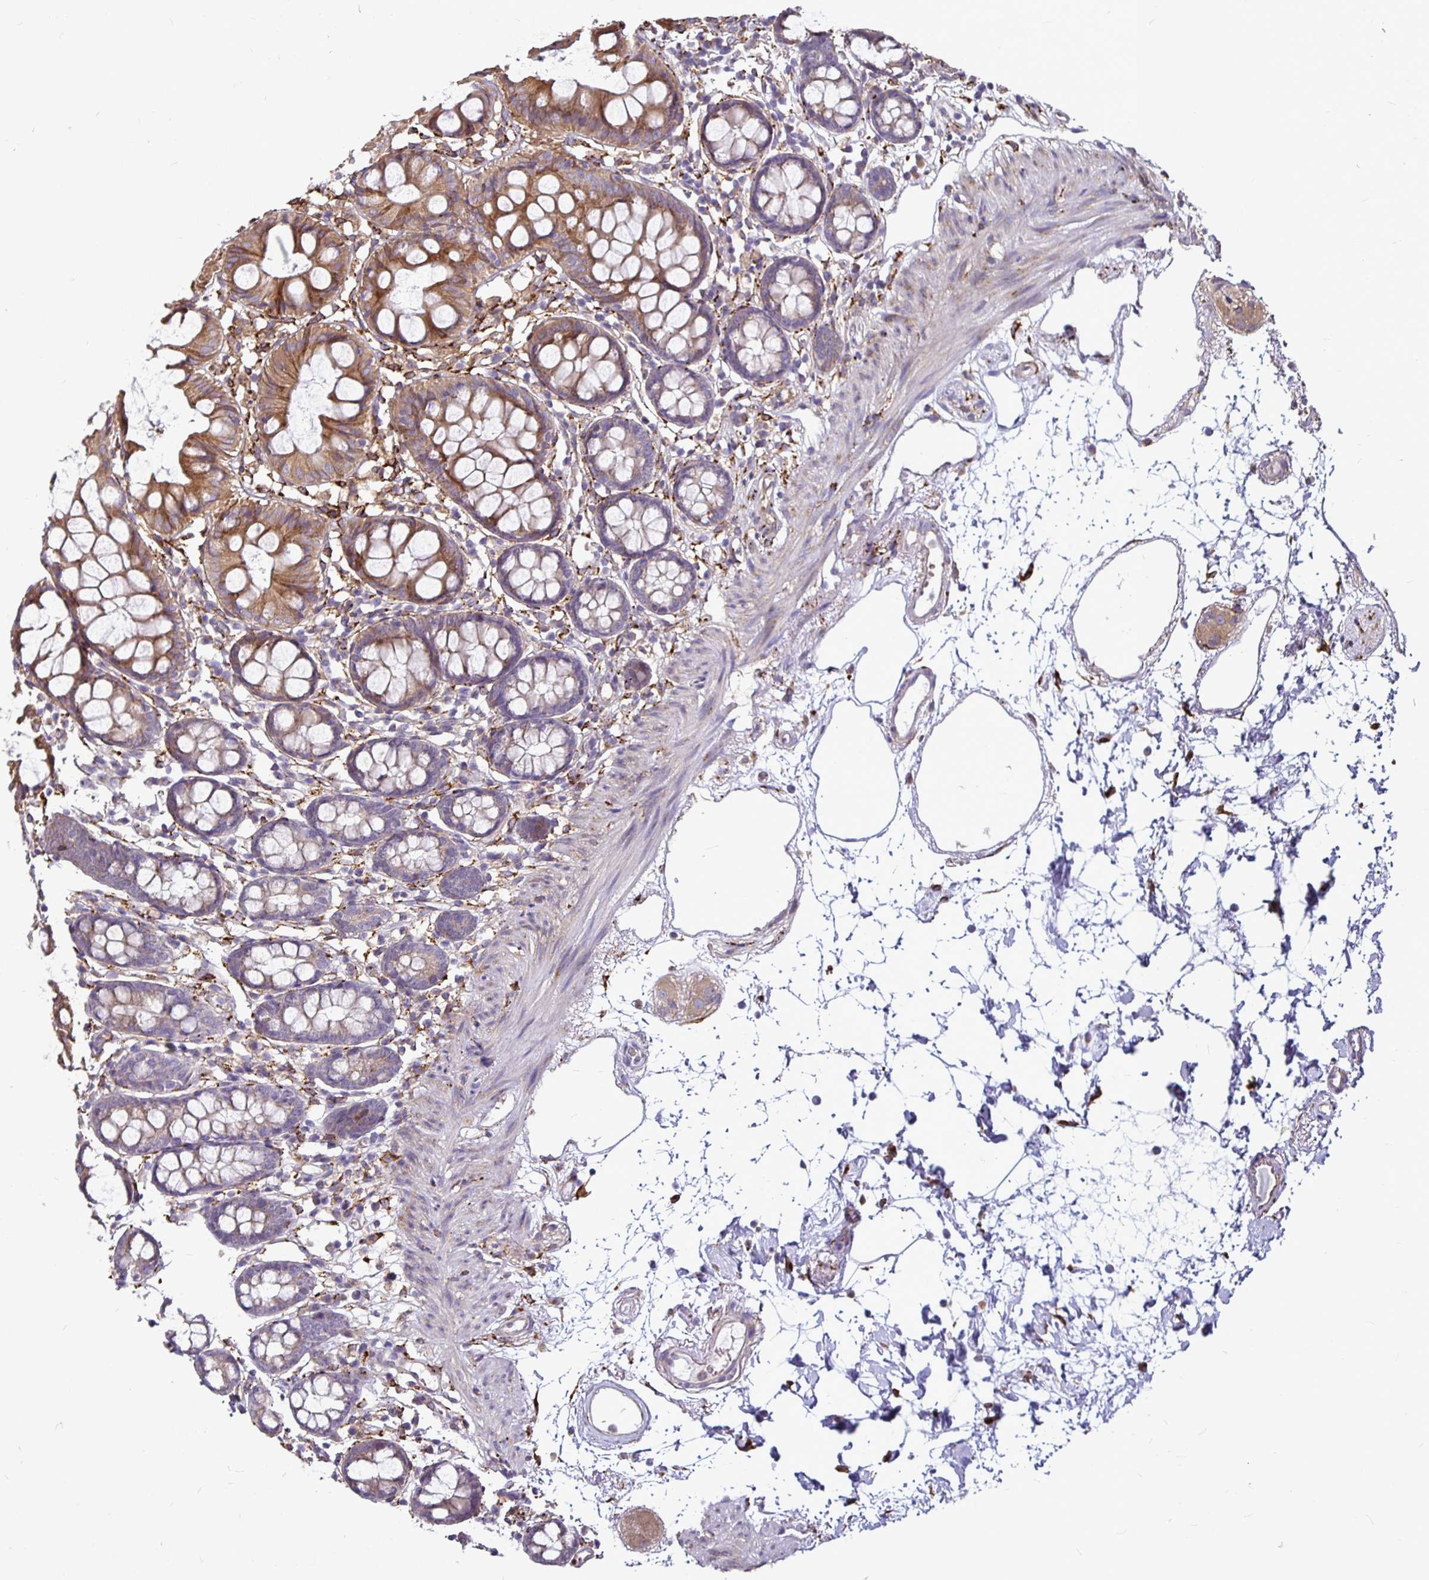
{"staining": {"intensity": "weak", "quantity": "<25%", "location": "cytoplasmic/membranous"}, "tissue": "colon", "cell_type": "Endothelial cells", "image_type": "normal", "snomed": [{"axis": "morphology", "description": "Normal tissue, NOS"}, {"axis": "topography", "description": "Colon"}], "caption": "The photomicrograph displays no significant expression in endothelial cells of colon. (Stains: DAB (3,3'-diaminobenzidine) IHC with hematoxylin counter stain, Microscopy: brightfield microscopy at high magnification).", "gene": "P4HA2", "patient": {"sex": "female", "age": 84}}